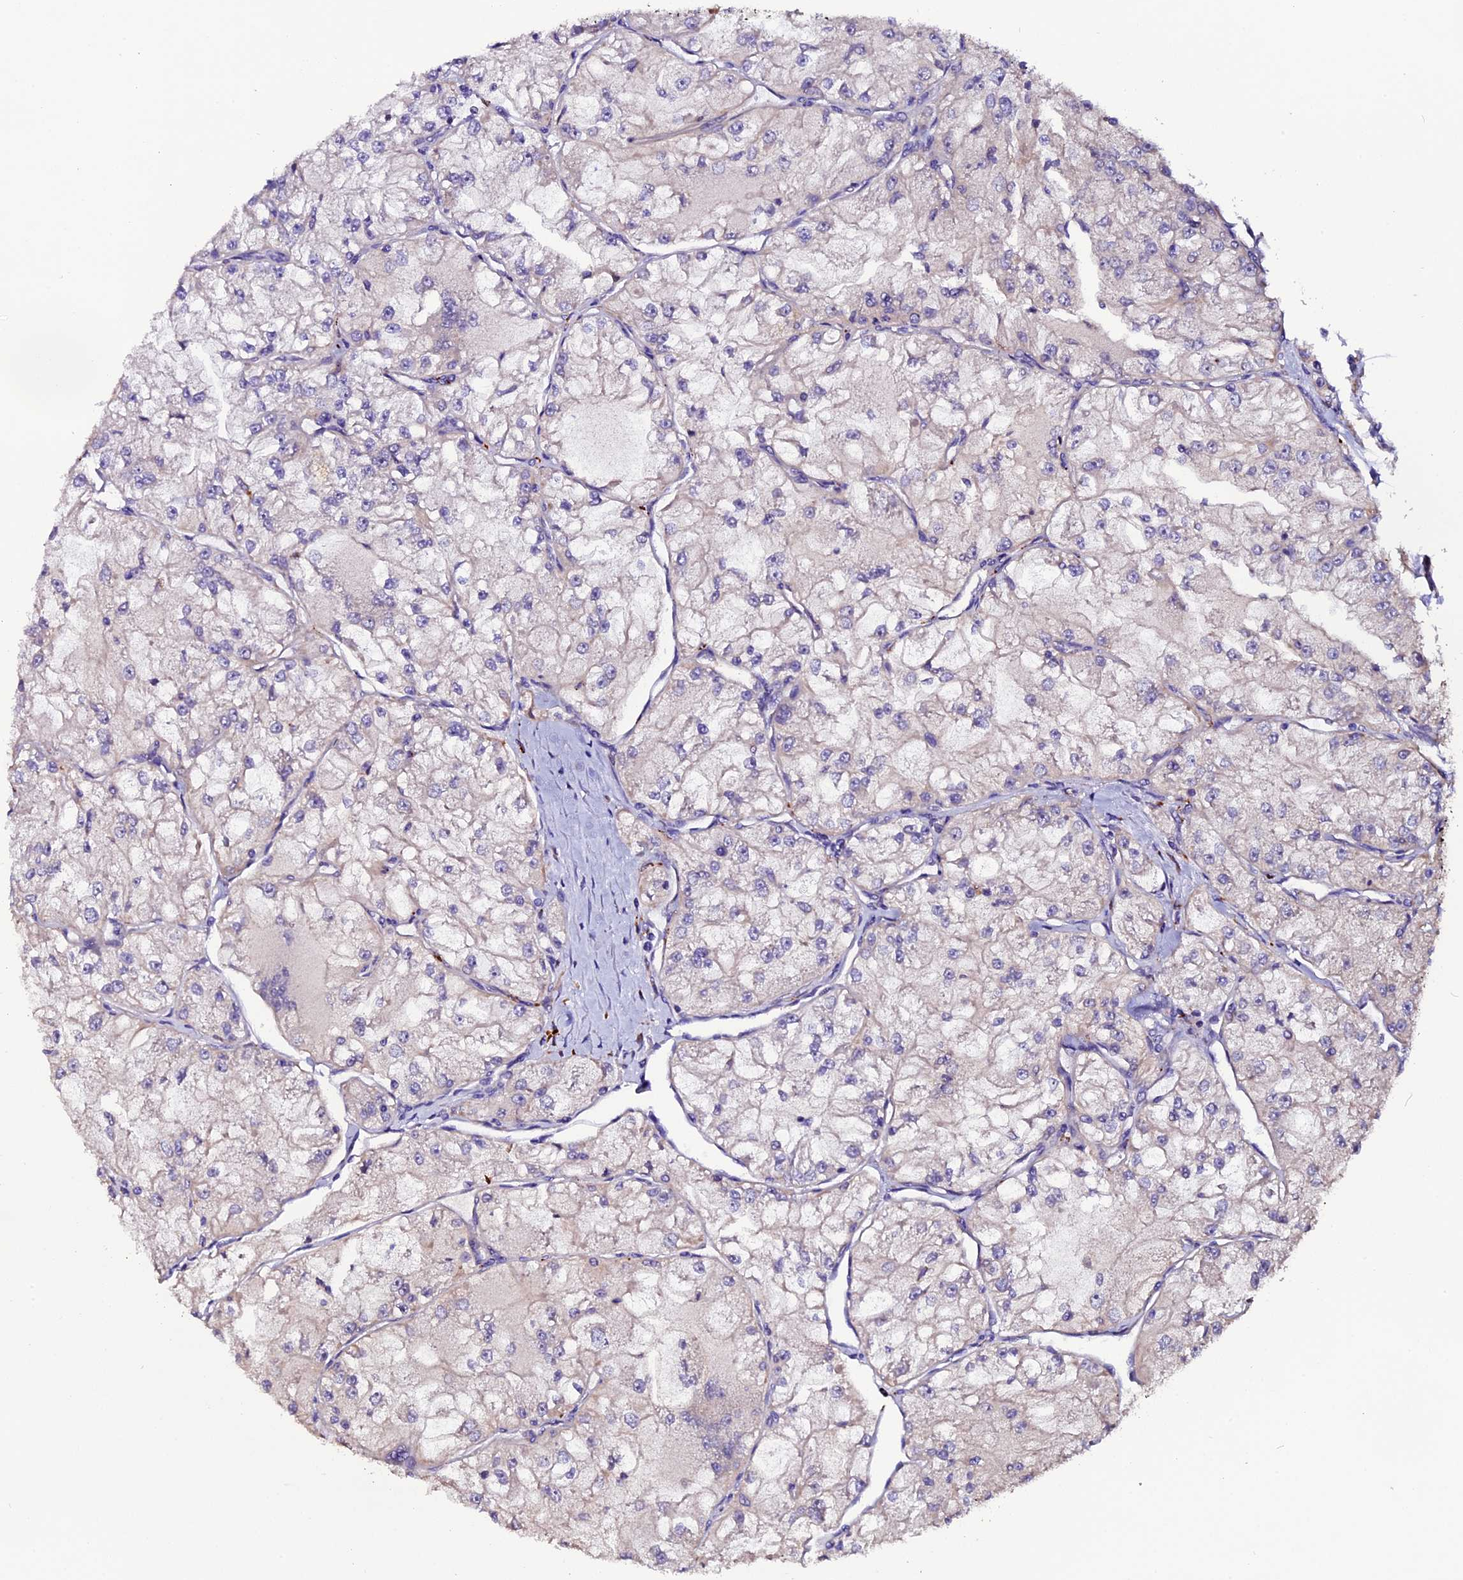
{"staining": {"intensity": "negative", "quantity": "none", "location": "none"}, "tissue": "renal cancer", "cell_type": "Tumor cells", "image_type": "cancer", "snomed": [{"axis": "morphology", "description": "Adenocarcinoma, NOS"}, {"axis": "topography", "description": "Kidney"}], "caption": "Protein analysis of renal adenocarcinoma demonstrates no significant positivity in tumor cells.", "gene": "CLN5", "patient": {"sex": "female", "age": 72}}